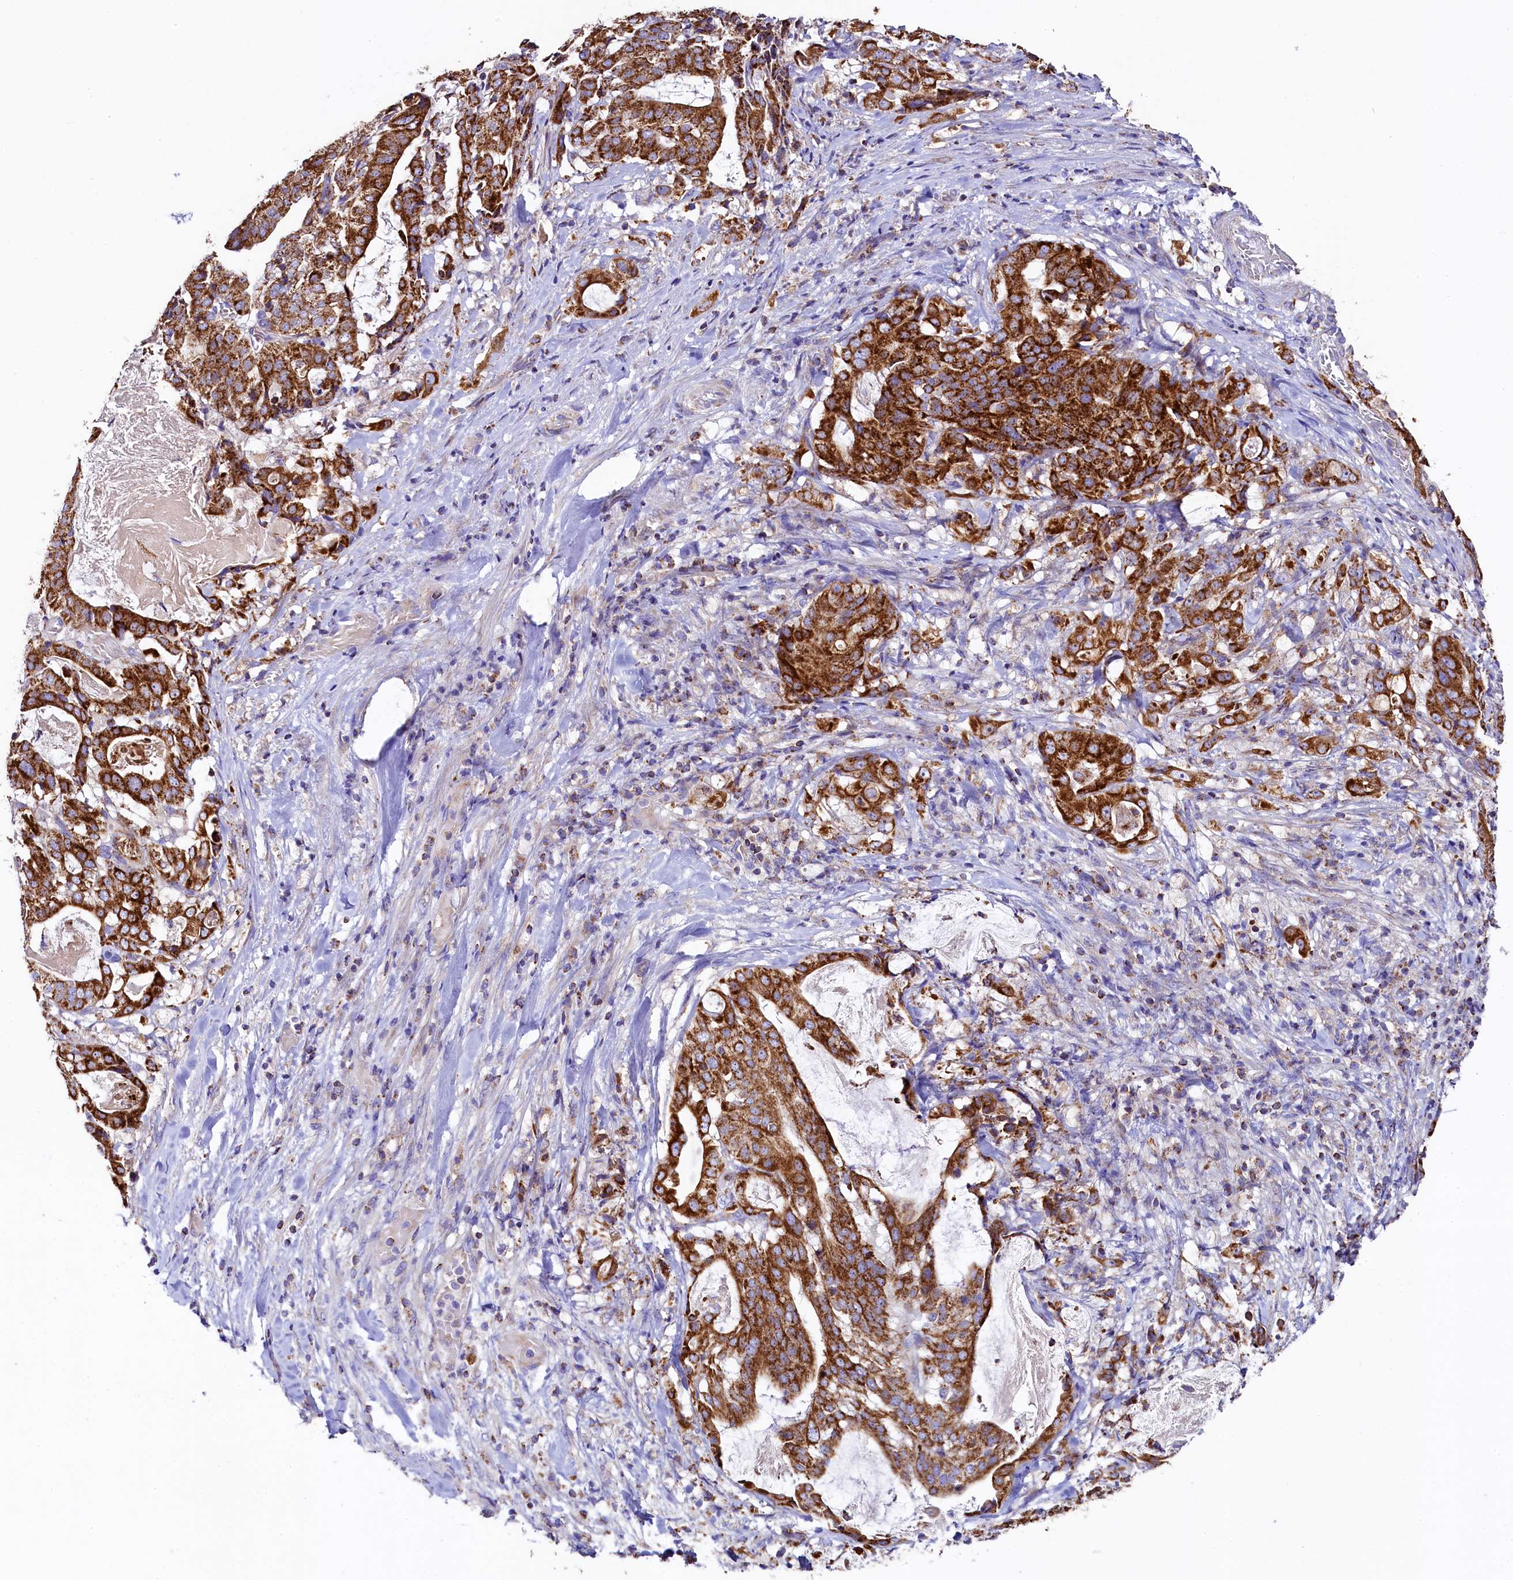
{"staining": {"intensity": "strong", "quantity": ">75%", "location": "cytoplasmic/membranous"}, "tissue": "stomach cancer", "cell_type": "Tumor cells", "image_type": "cancer", "snomed": [{"axis": "morphology", "description": "Adenocarcinoma, NOS"}, {"axis": "topography", "description": "Stomach"}], "caption": "DAB immunohistochemical staining of adenocarcinoma (stomach) shows strong cytoplasmic/membranous protein expression in about >75% of tumor cells.", "gene": "CLYBL", "patient": {"sex": "male", "age": 48}}